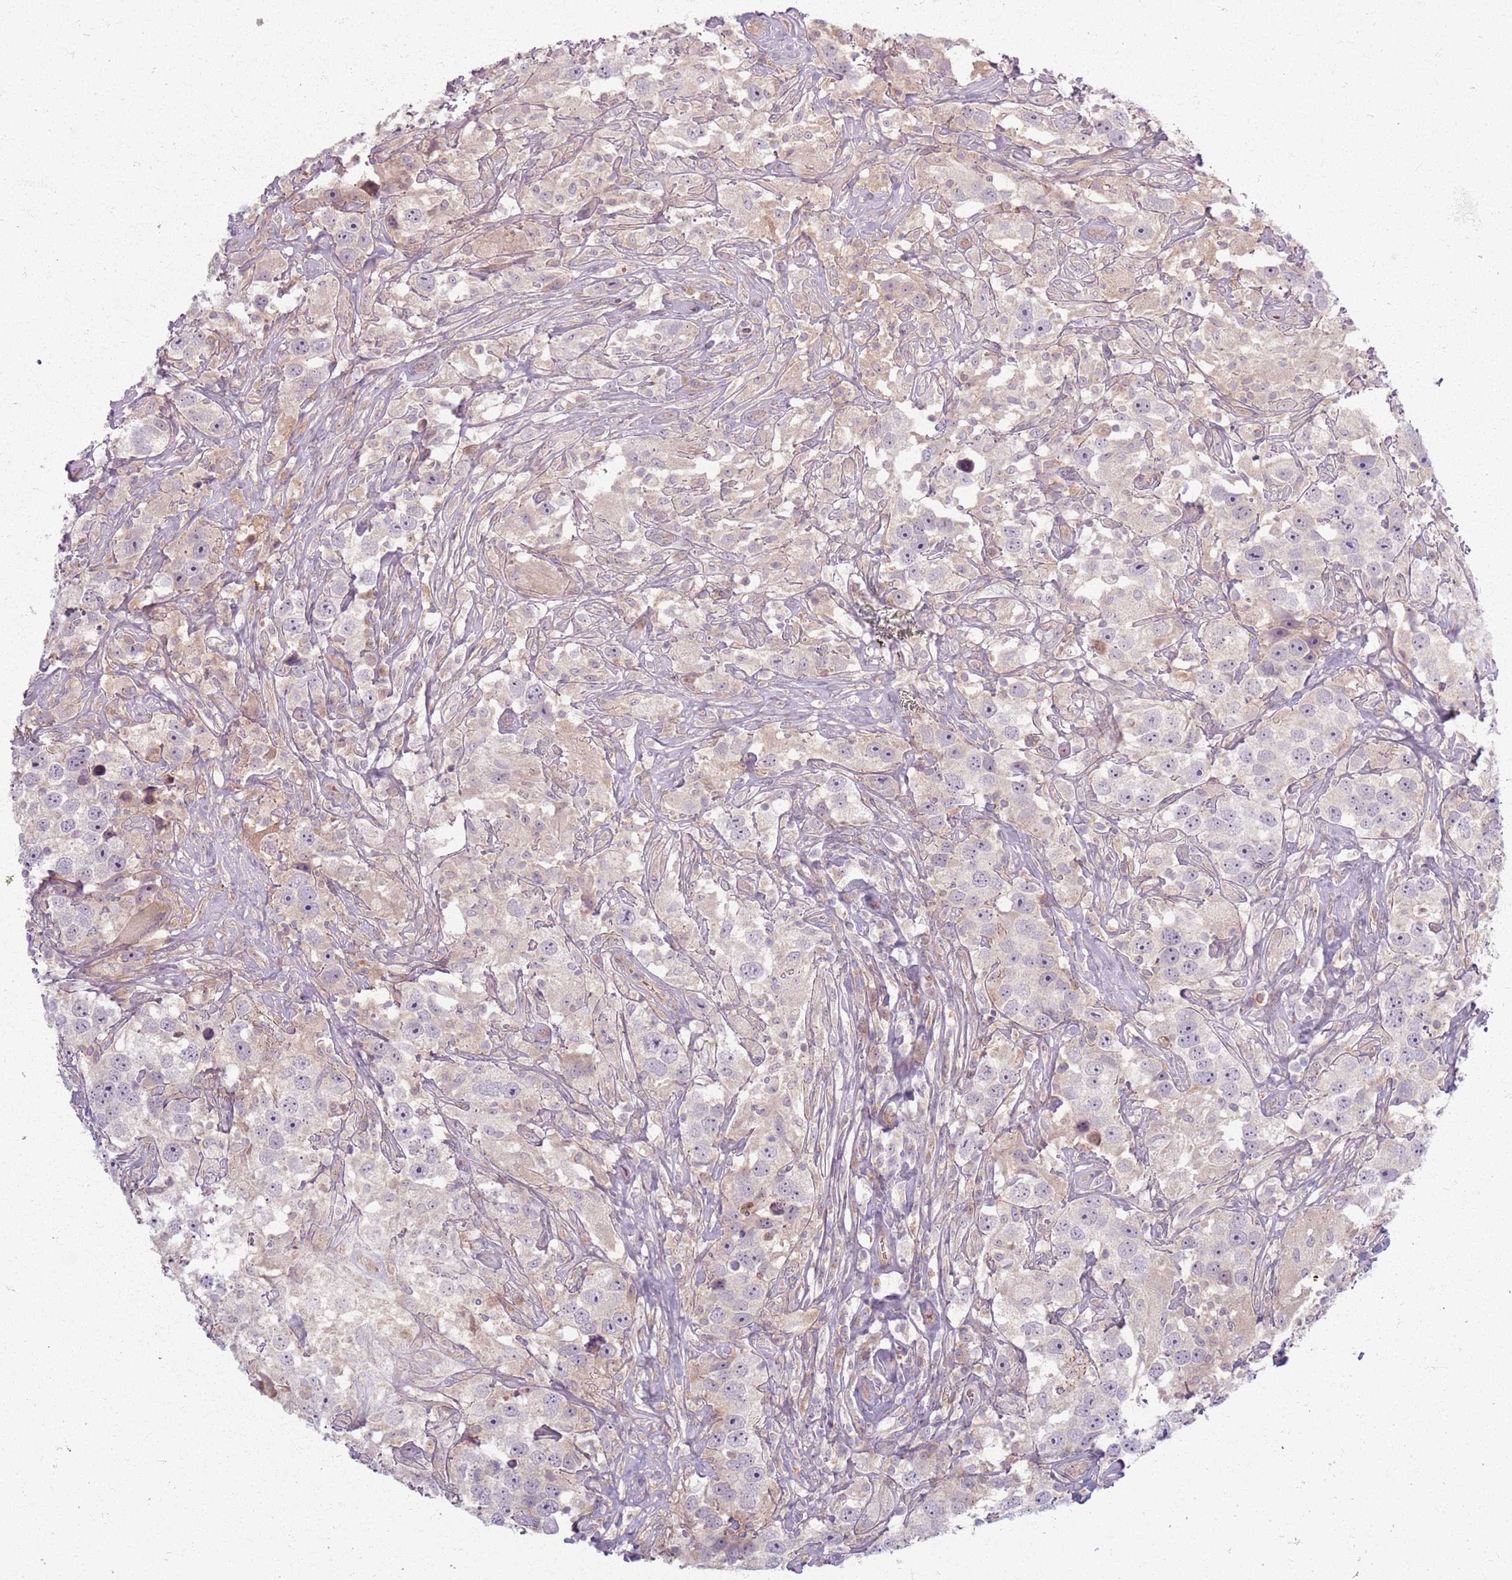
{"staining": {"intensity": "negative", "quantity": "none", "location": "none"}, "tissue": "testis cancer", "cell_type": "Tumor cells", "image_type": "cancer", "snomed": [{"axis": "morphology", "description": "Seminoma, NOS"}, {"axis": "topography", "description": "Testis"}], "caption": "Protein analysis of seminoma (testis) displays no significant staining in tumor cells. The staining was performed using DAB to visualize the protein expression in brown, while the nuclei were stained in blue with hematoxylin (Magnification: 20x).", "gene": "ZDHHC2", "patient": {"sex": "male", "age": 49}}